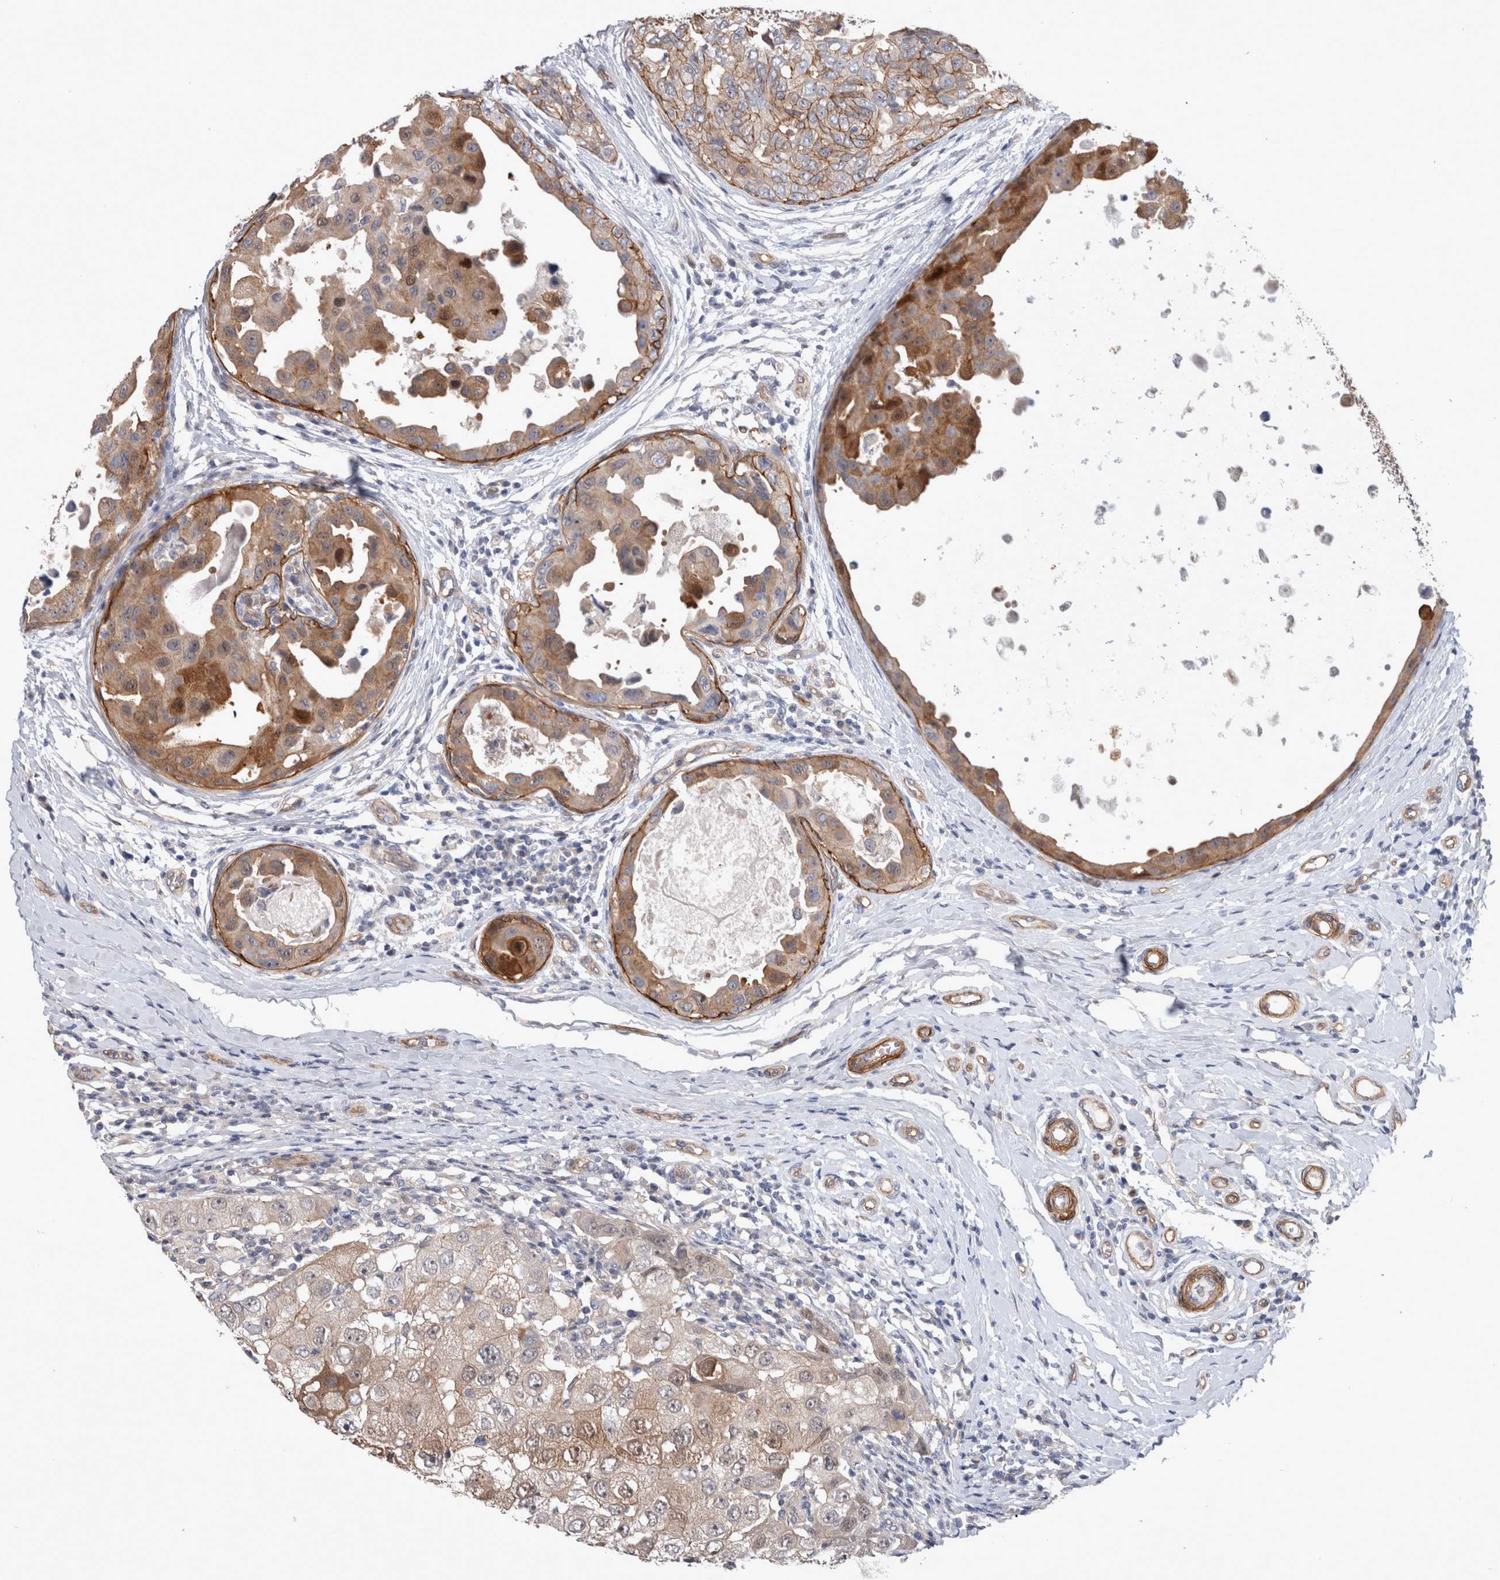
{"staining": {"intensity": "moderate", "quantity": "25%-75%", "location": "cytoplasmic/membranous"}, "tissue": "breast cancer", "cell_type": "Tumor cells", "image_type": "cancer", "snomed": [{"axis": "morphology", "description": "Duct carcinoma"}, {"axis": "topography", "description": "Breast"}], "caption": "Immunohistochemistry of infiltrating ductal carcinoma (breast) demonstrates medium levels of moderate cytoplasmic/membranous staining in approximately 25%-75% of tumor cells.", "gene": "BCAM", "patient": {"sex": "female", "age": 27}}